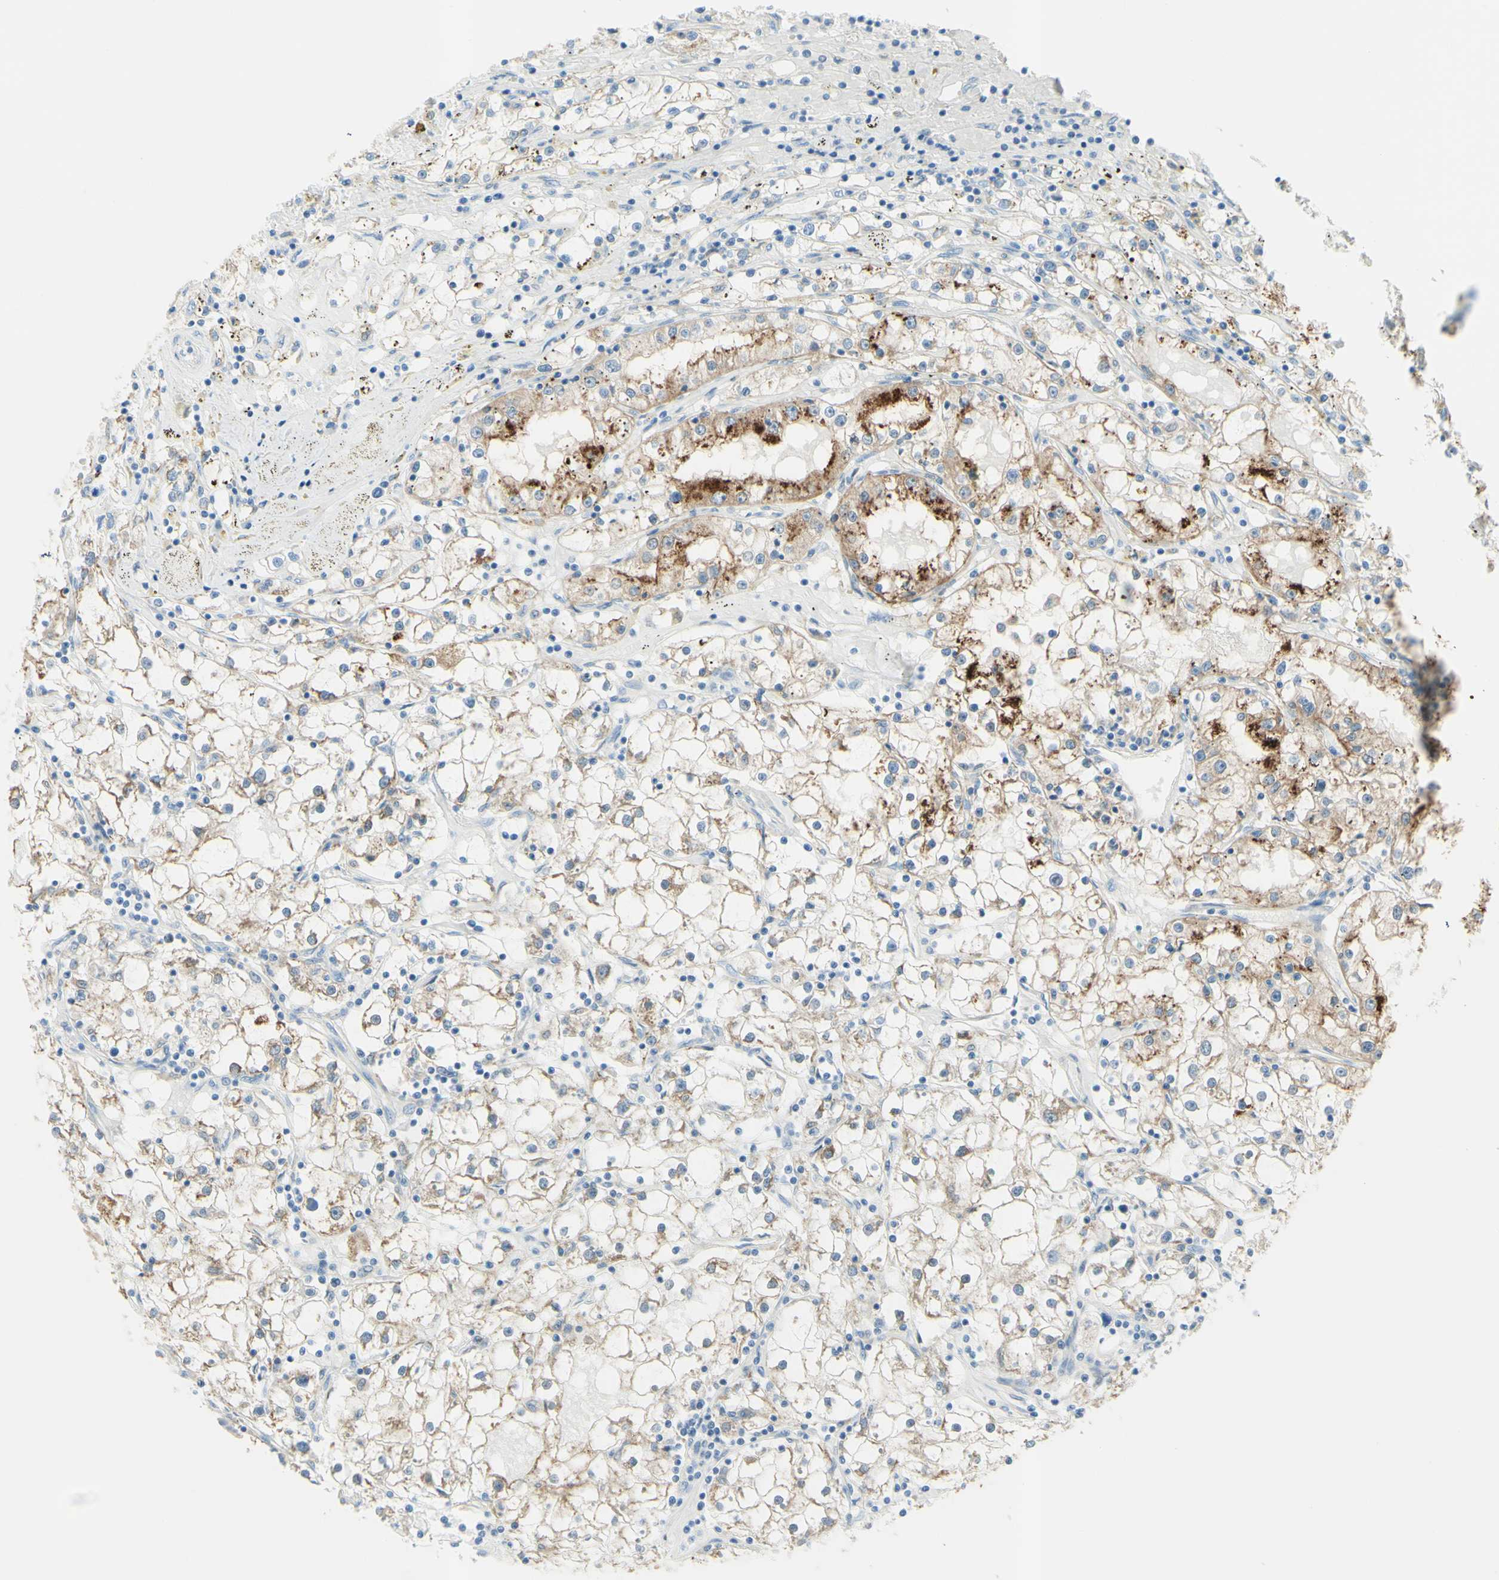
{"staining": {"intensity": "strong", "quantity": "<25%", "location": "cytoplasmic/membranous"}, "tissue": "renal cancer", "cell_type": "Tumor cells", "image_type": "cancer", "snomed": [{"axis": "morphology", "description": "Adenocarcinoma, NOS"}, {"axis": "topography", "description": "Kidney"}], "caption": "Human adenocarcinoma (renal) stained with a protein marker reveals strong staining in tumor cells.", "gene": "TSPAN1", "patient": {"sex": "male", "age": 56}}